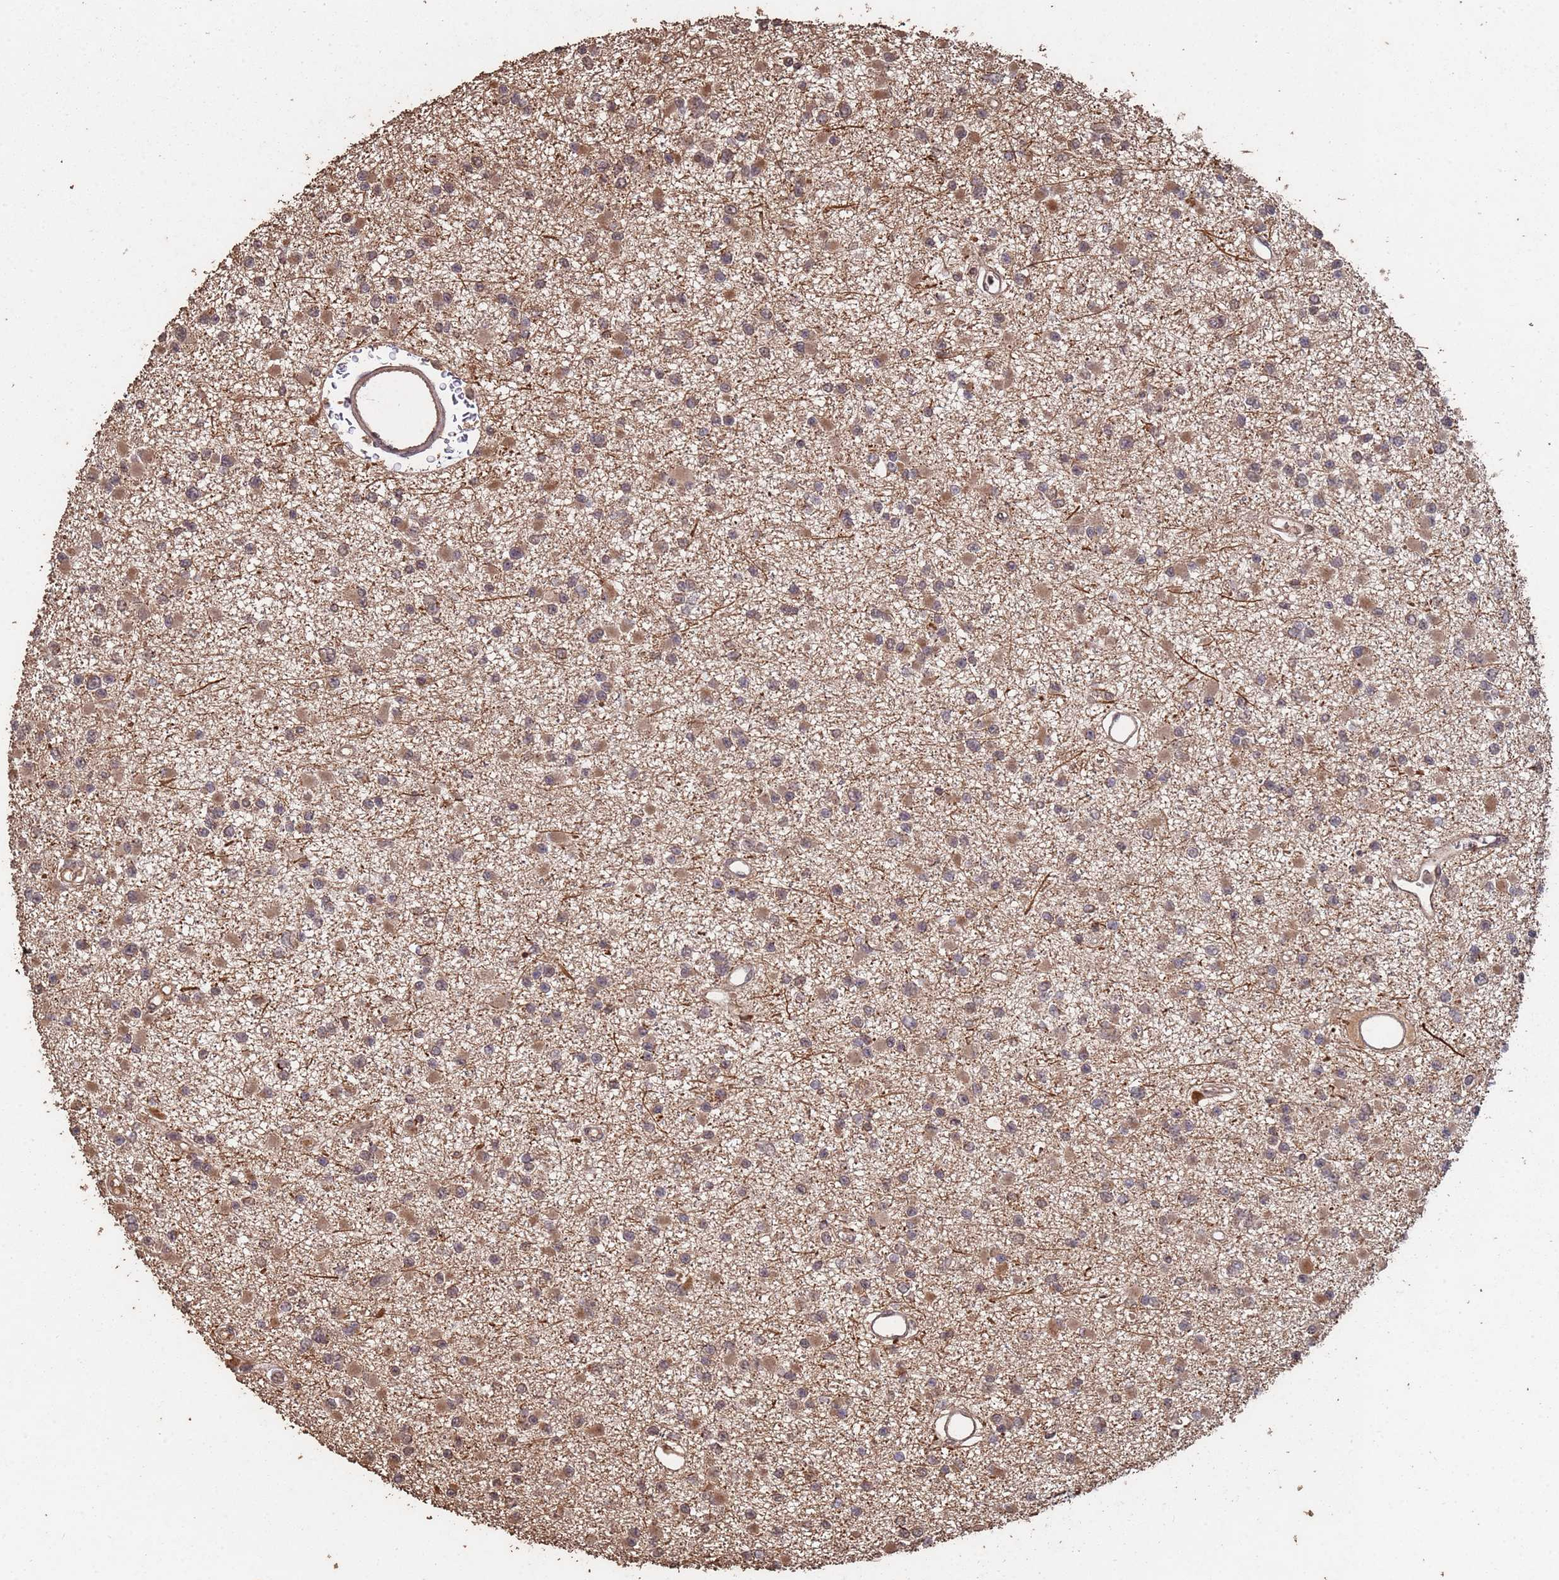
{"staining": {"intensity": "moderate", "quantity": ">75%", "location": "cytoplasmic/membranous"}, "tissue": "glioma", "cell_type": "Tumor cells", "image_type": "cancer", "snomed": [{"axis": "morphology", "description": "Glioma, malignant, Low grade"}, {"axis": "topography", "description": "Brain"}], "caption": "A brown stain labels moderate cytoplasmic/membranous expression of a protein in glioma tumor cells.", "gene": "FRAT1", "patient": {"sex": "female", "age": 22}}